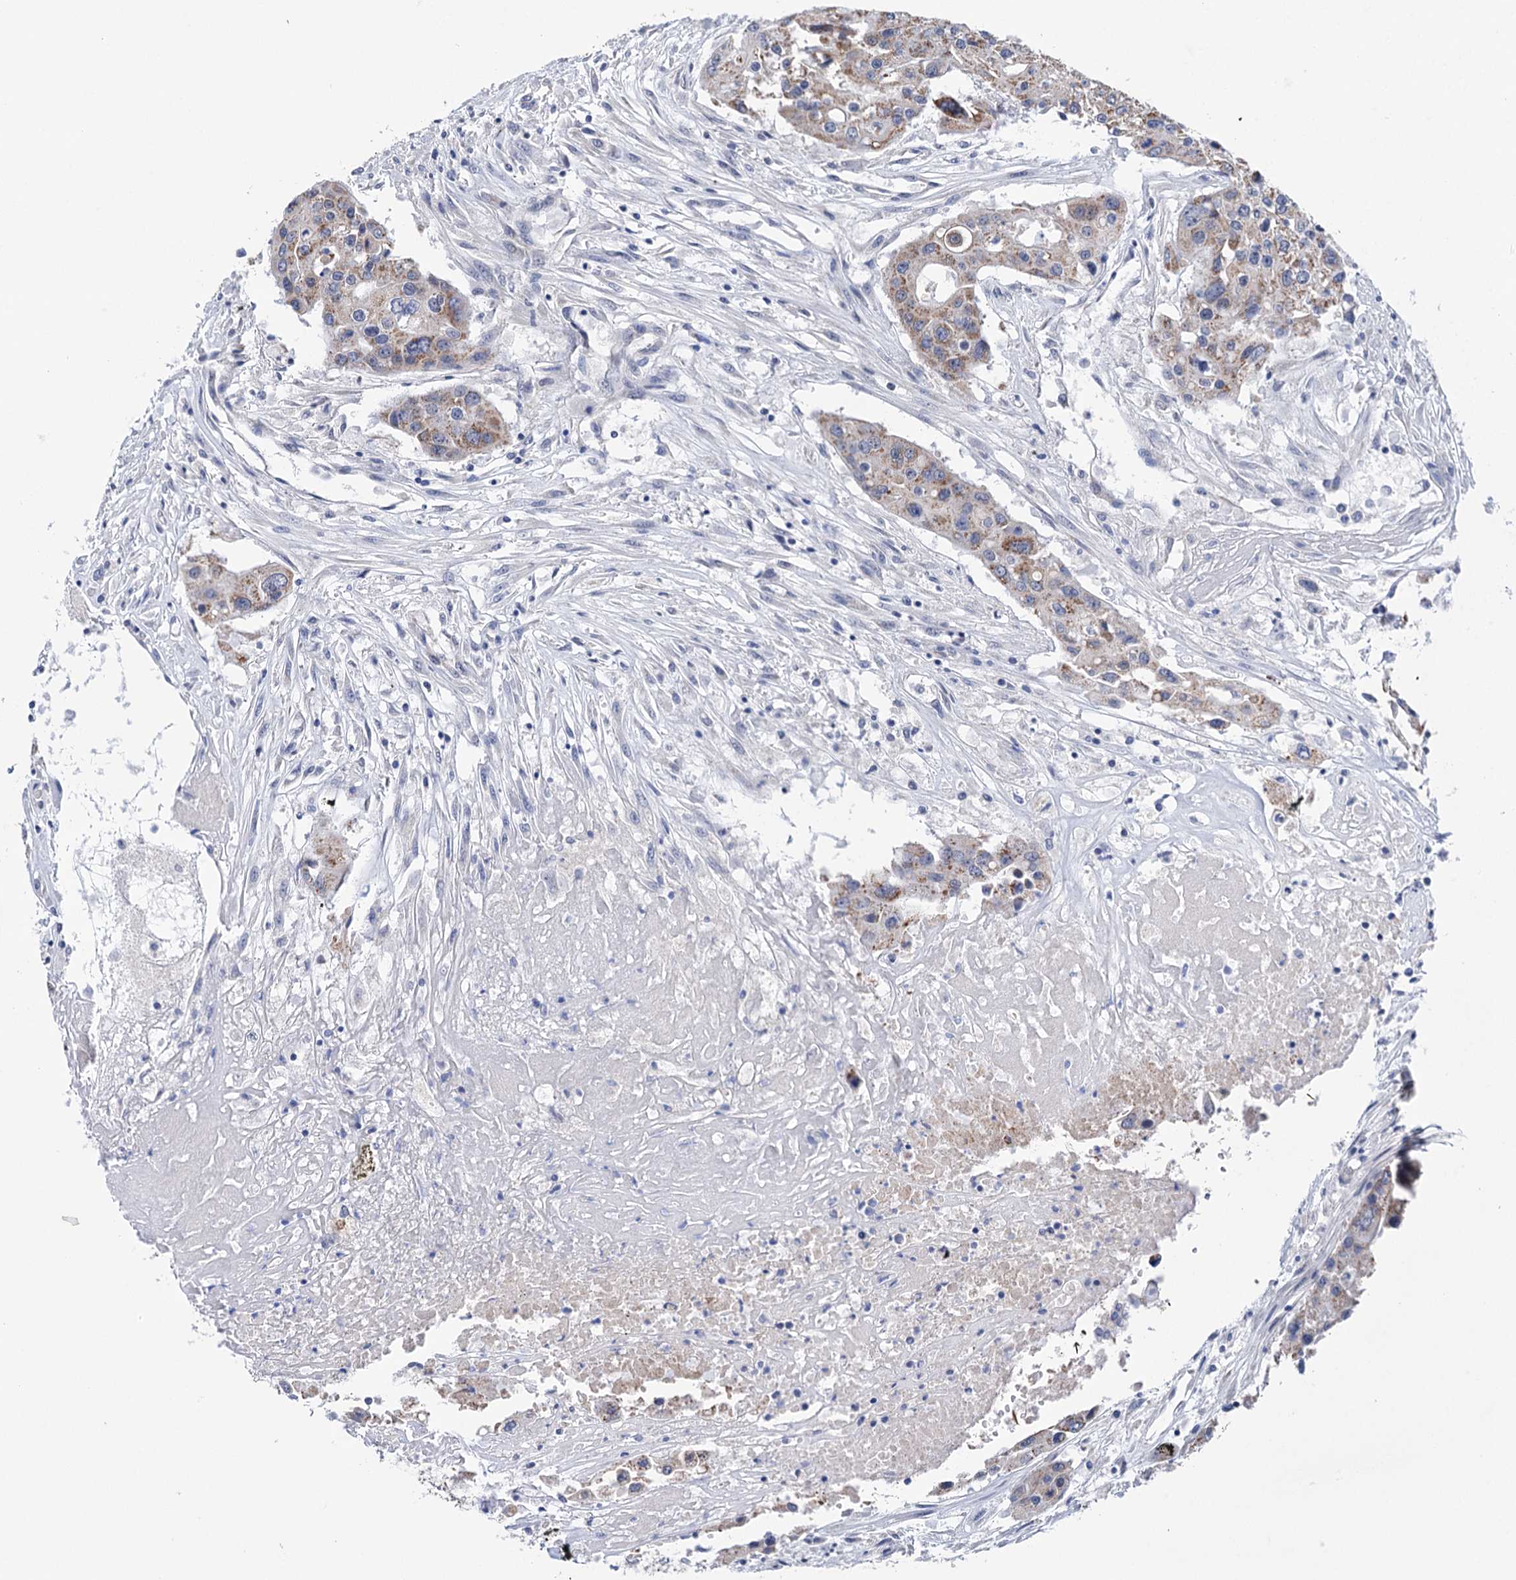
{"staining": {"intensity": "moderate", "quantity": "25%-75%", "location": "cytoplasmic/membranous"}, "tissue": "colorectal cancer", "cell_type": "Tumor cells", "image_type": "cancer", "snomed": [{"axis": "morphology", "description": "Adenocarcinoma, NOS"}, {"axis": "topography", "description": "Colon"}], "caption": "An image of colorectal cancer (adenocarcinoma) stained for a protein shows moderate cytoplasmic/membranous brown staining in tumor cells. Nuclei are stained in blue.", "gene": "SUCLA2", "patient": {"sex": "male", "age": 77}}